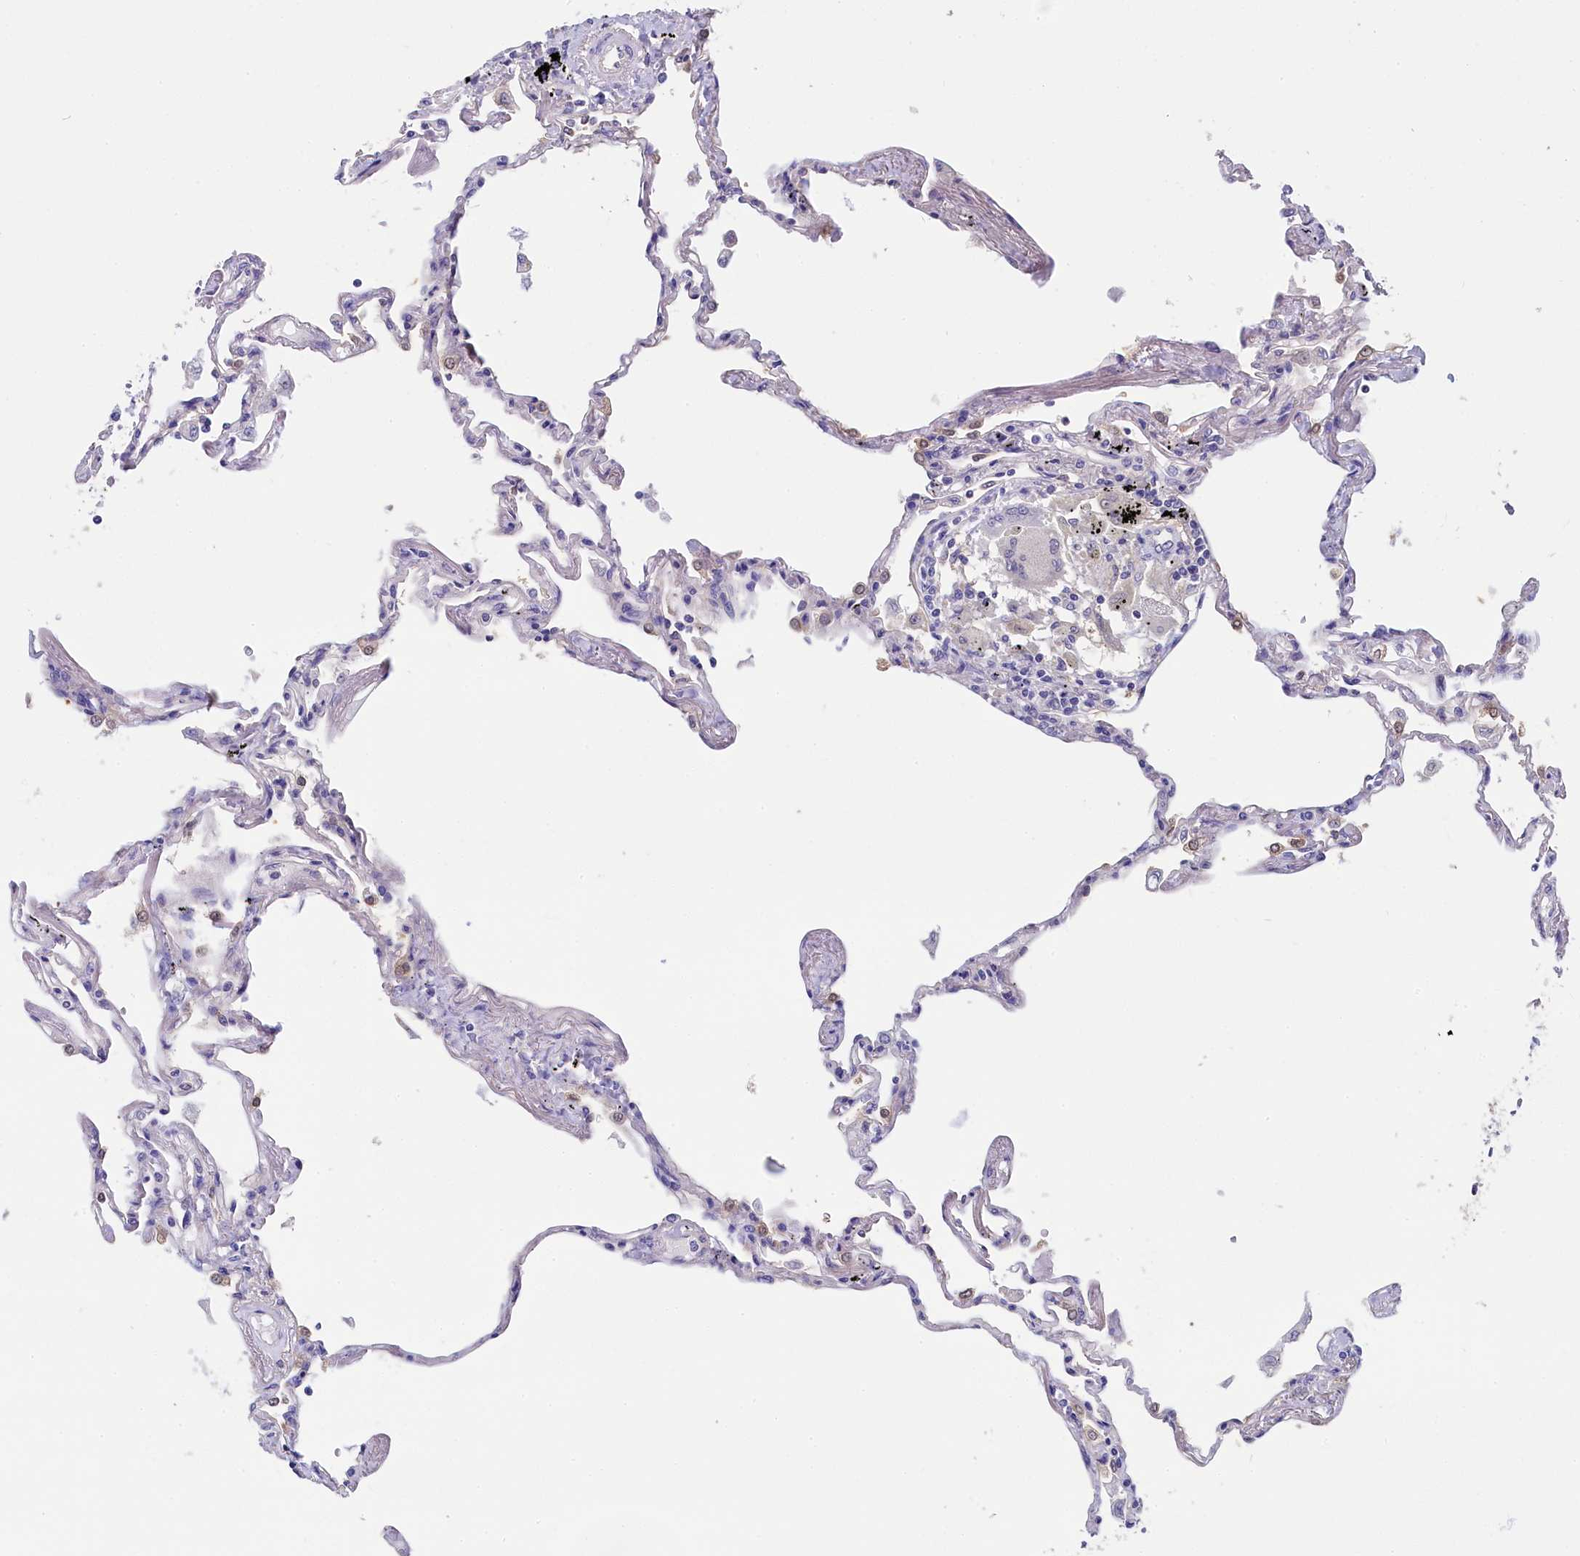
{"staining": {"intensity": "negative", "quantity": "none", "location": "none"}, "tissue": "lung", "cell_type": "Alveolar cells", "image_type": "normal", "snomed": [{"axis": "morphology", "description": "Normal tissue, NOS"}, {"axis": "topography", "description": "Lung"}], "caption": "This histopathology image is of unremarkable lung stained with immunohistochemistry (IHC) to label a protein in brown with the nuclei are counter-stained blue. There is no expression in alveolar cells.", "gene": "C11orf54", "patient": {"sex": "female", "age": 67}}